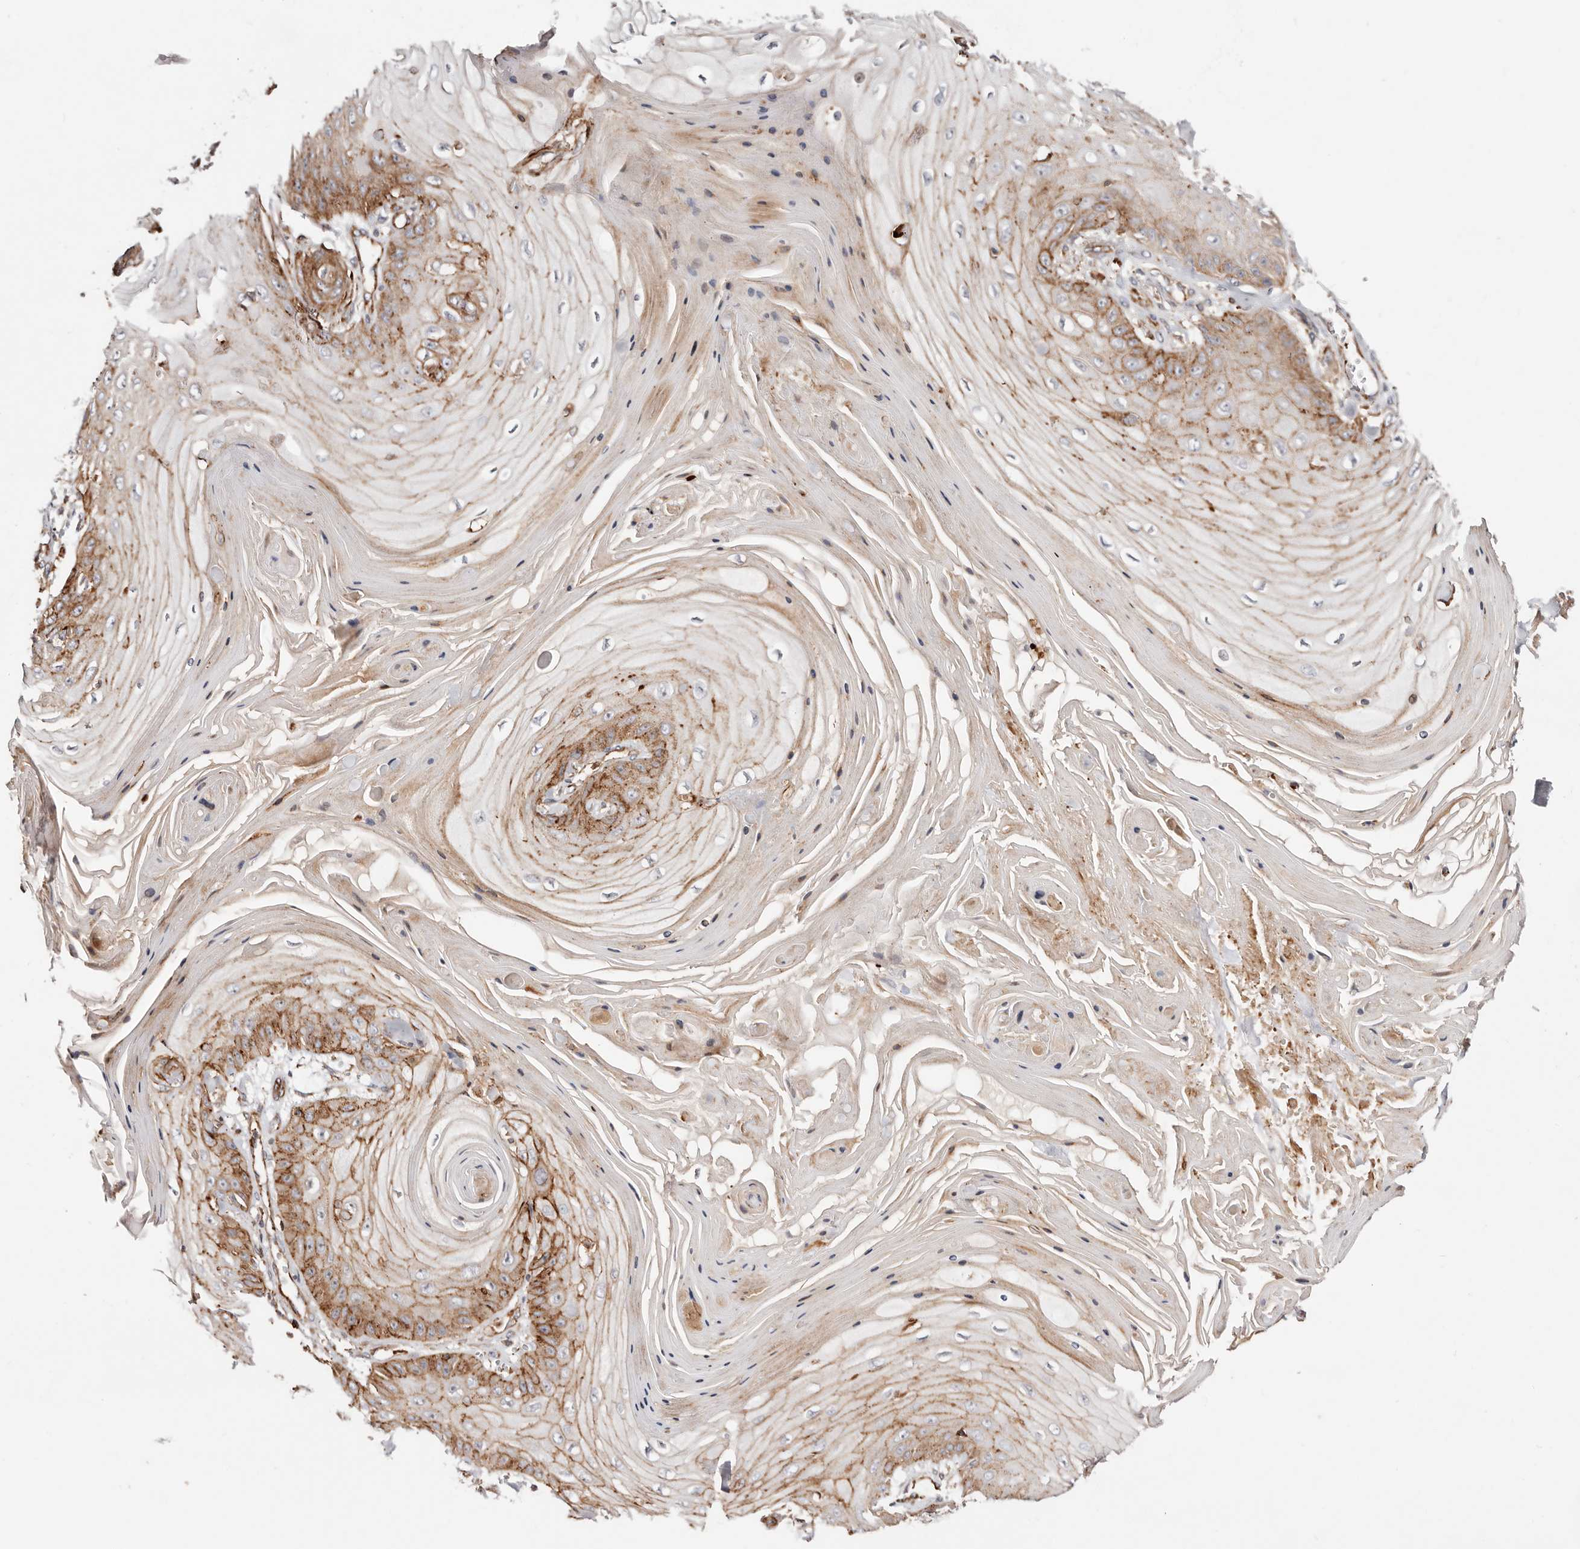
{"staining": {"intensity": "moderate", "quantity": "25%-75%", "location": "cytoplasmic/membranous"}, "tissue": "skin cancer", "cell_type": "Tumor cells", "image_type": "cancer", "snomed": [{"axis": "morphology", "description": "Squamous cell carcinoma, NOS"}, {"axis": "topography", "description": "Skin"}], "caption": "Brown immunohistochemical staining in human skin squamous cell carcinoma exhibits moderate cytoplasmic/membranous expression in approximately 25%-75% of tumor cells.", "gene": "PTPN22", "patient": {"sex": "male", "age": 74}}